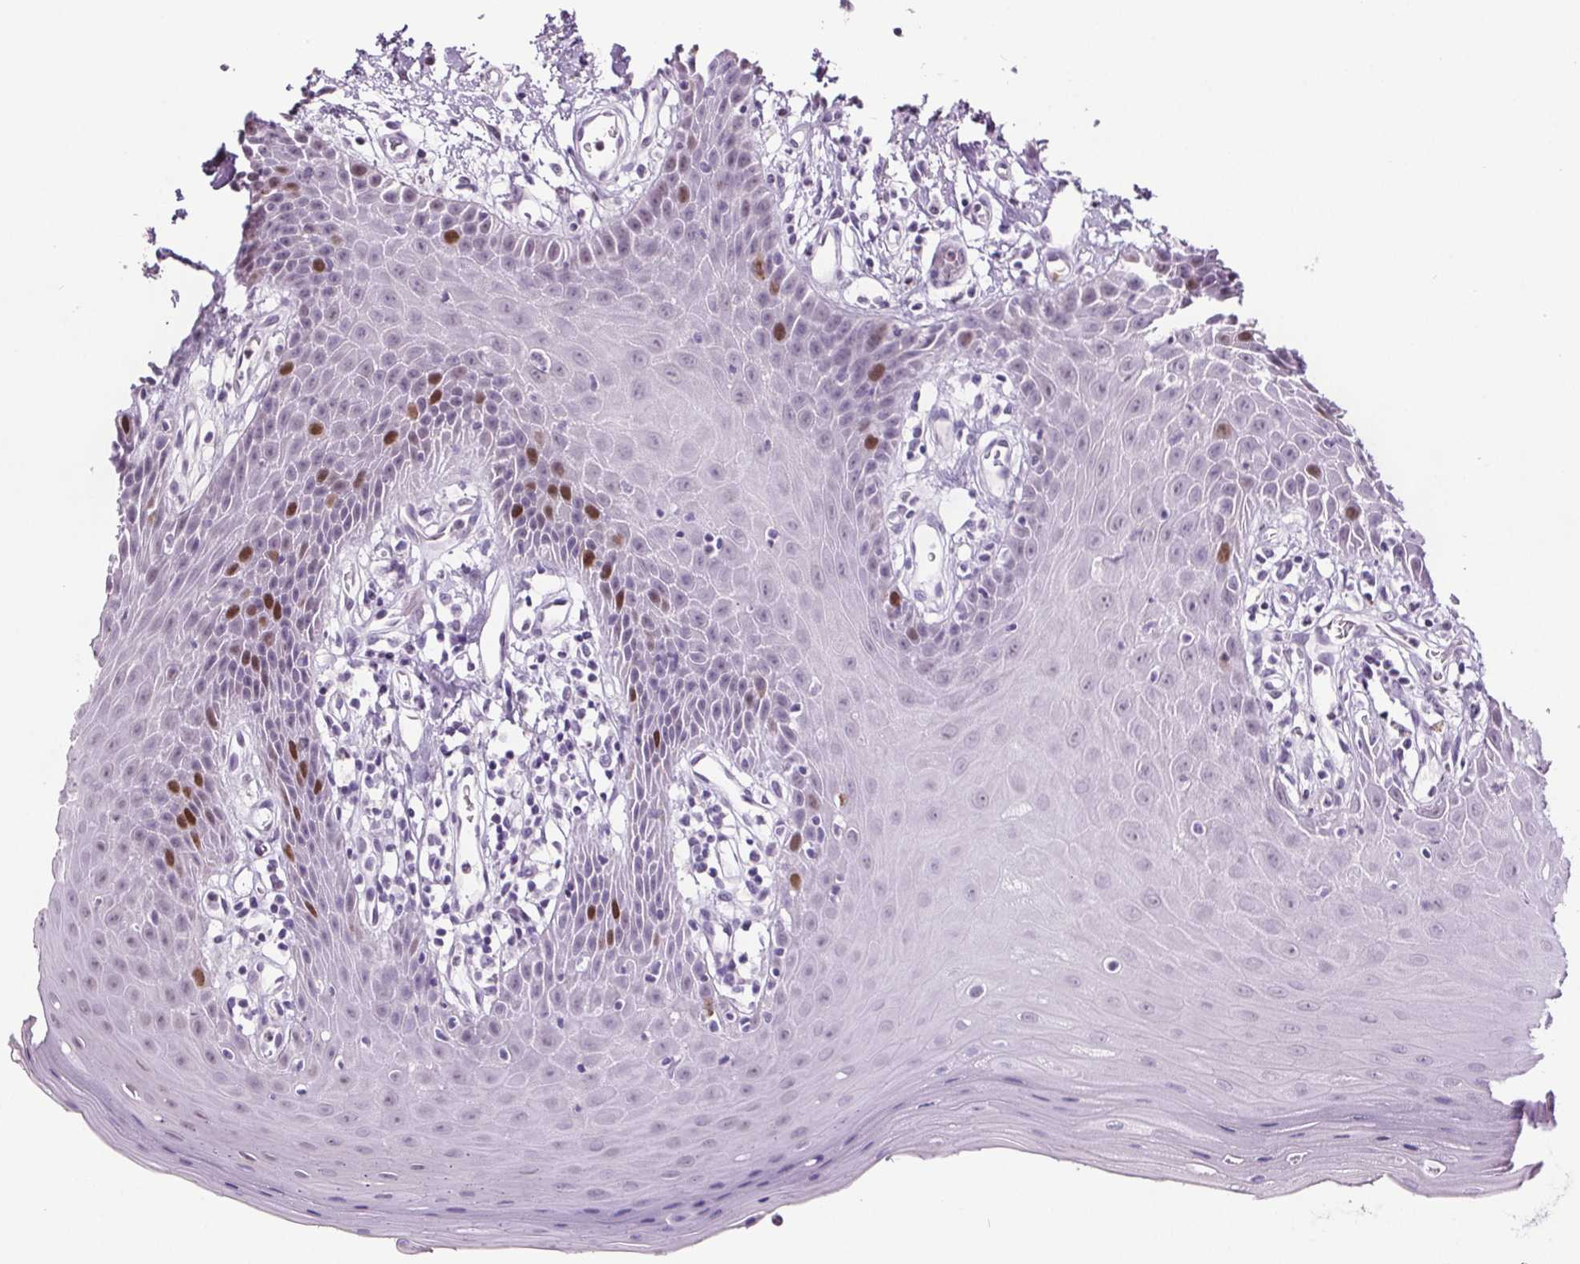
{"staining": {"intensity": "moderate", "quantity": "<25%", "location": "nuclear"}, "tissue": "oral mucosa", "cell_type": "Squamous epithelial cells", "image_type": "normal", "snomed": [{"axis": "morphology", "description": "Normal tissue, NOS"}, {"axis": "topography", "description": "Oral tissue"}, {"axis": "topography", "description": "Tounge, NOS"}], "caption": "Squamous epithelial cells demonstrate moderate nuclear staining in approximately <25% of cells in unremarkable oral mucosa.", "gene": "CENPF", "patient": {"sex": "female", "age": 59}}